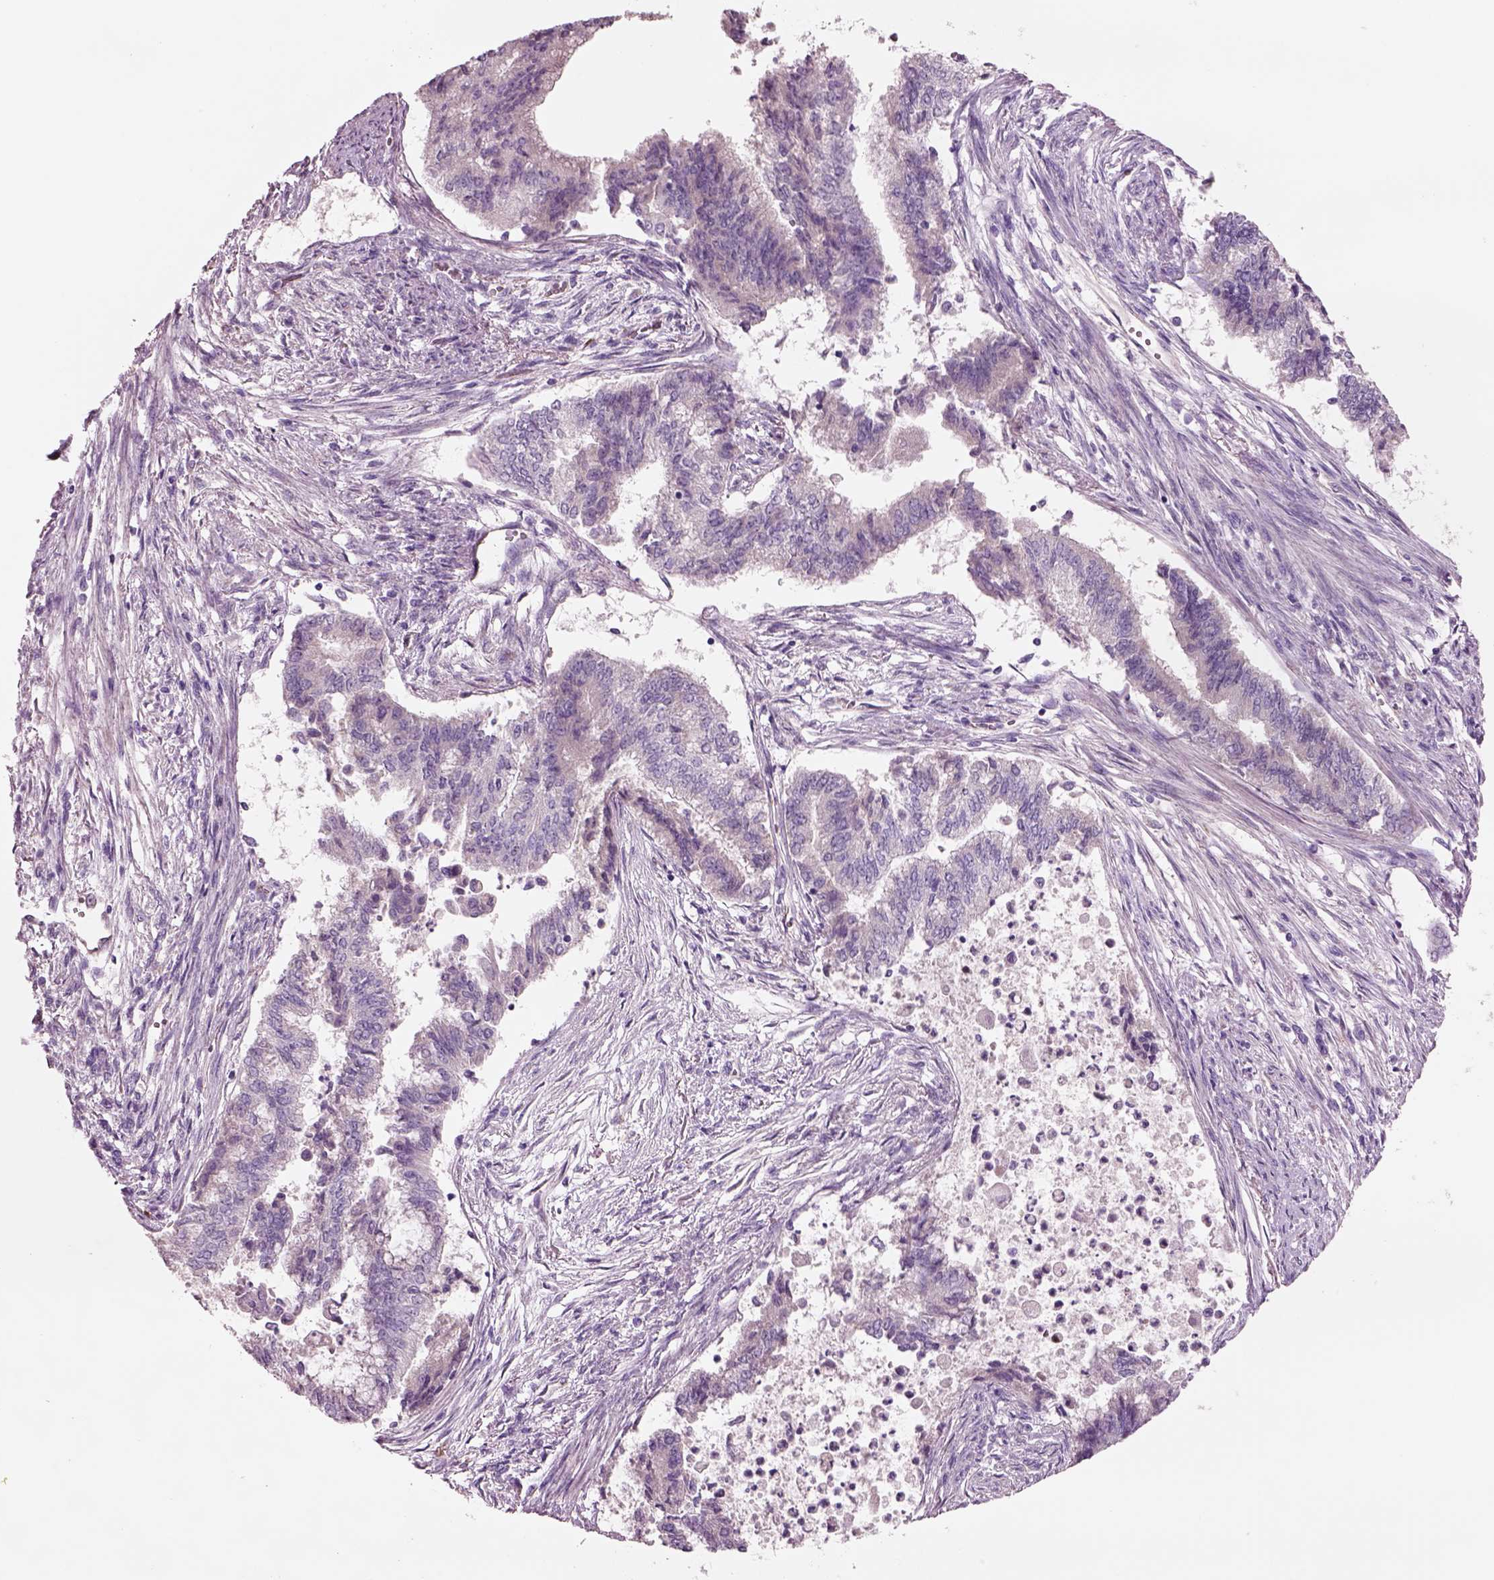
{"staining": {"intensity": "negative", "quantity": "none", "location": "none"}, "tissue": "endometrial cancer", "cell_type": "Tumor cells", "image_type": "cancer", "snomed": [{"axis": "morphology", "description": "Adenocarcinoma, NOS"}, {"axis": "topography", "description": "Endometrium"}], "caption": "An immunohistochemistry micrograph of adenocarcinoma (endometrial) is shown. There is no staining in tumor cells of adenocarcinoma (endometrial).", "gene": "PLPP7", "patient": {"sex": "female", "age": 65}}